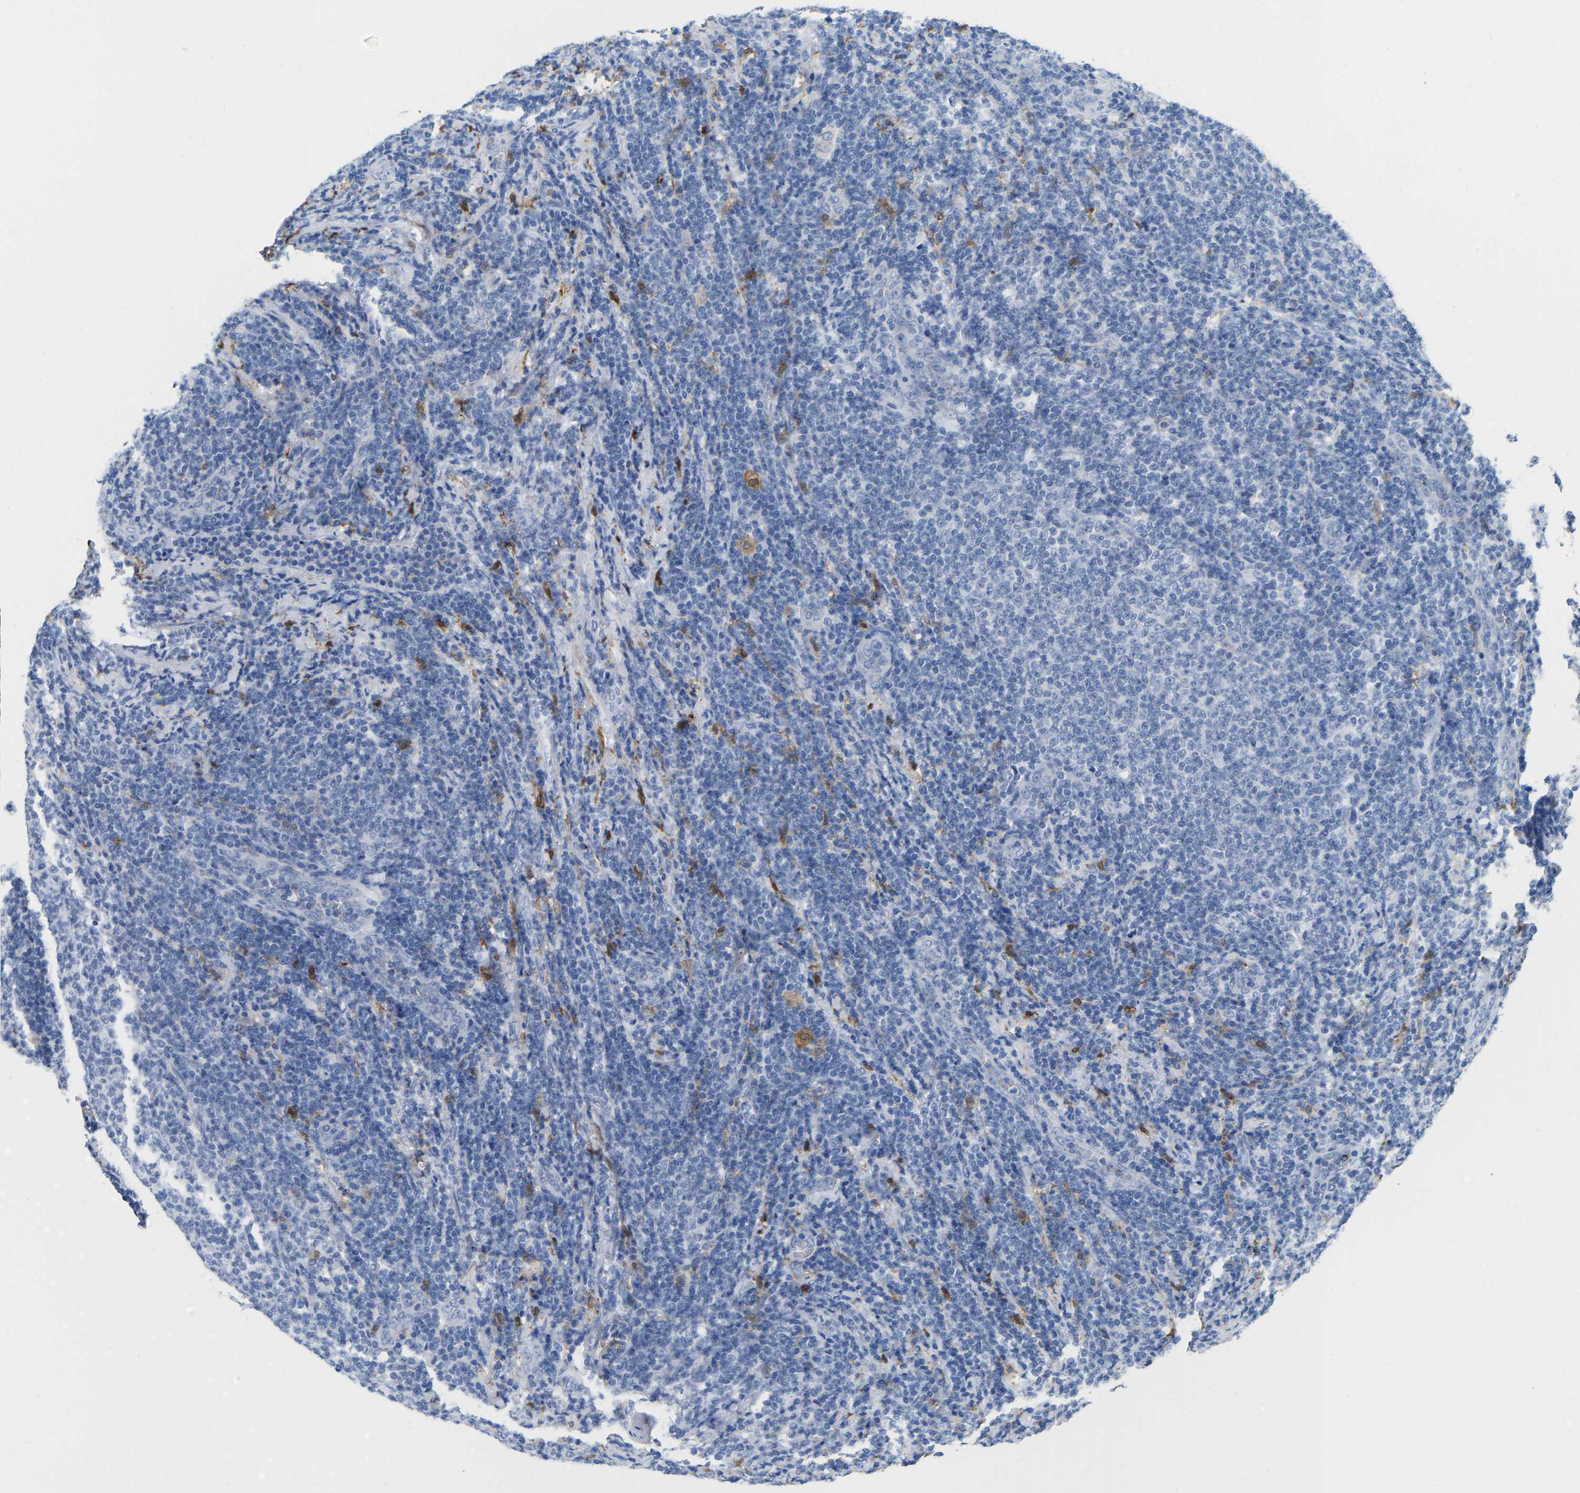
{"staining": {"intensity": "negative", "quantity": "none", "location": "none"}, "tissue": "lymphoma", "cell_type": "Tumor cells", "image_type": "cancer", "snomed": [{"axis": "morphology", "description": "Malignant lymphoma, non-Hodgkin's type, Low grade"}, {"axis": "topography", "description": "Lymph node"}], "caption": "An image of malignant lymphoma, non-Hodgkin's type (low-grade) stained for a protein shows no brown staining in tumor cells. The staining was performed using DAB to visualize the protein expression in brown, while the nuclei were stained in blue with hematoxylin (Magnification: 20x).", "gene": "ULBP2", "patient": {"sex": "male", "age": 66}}